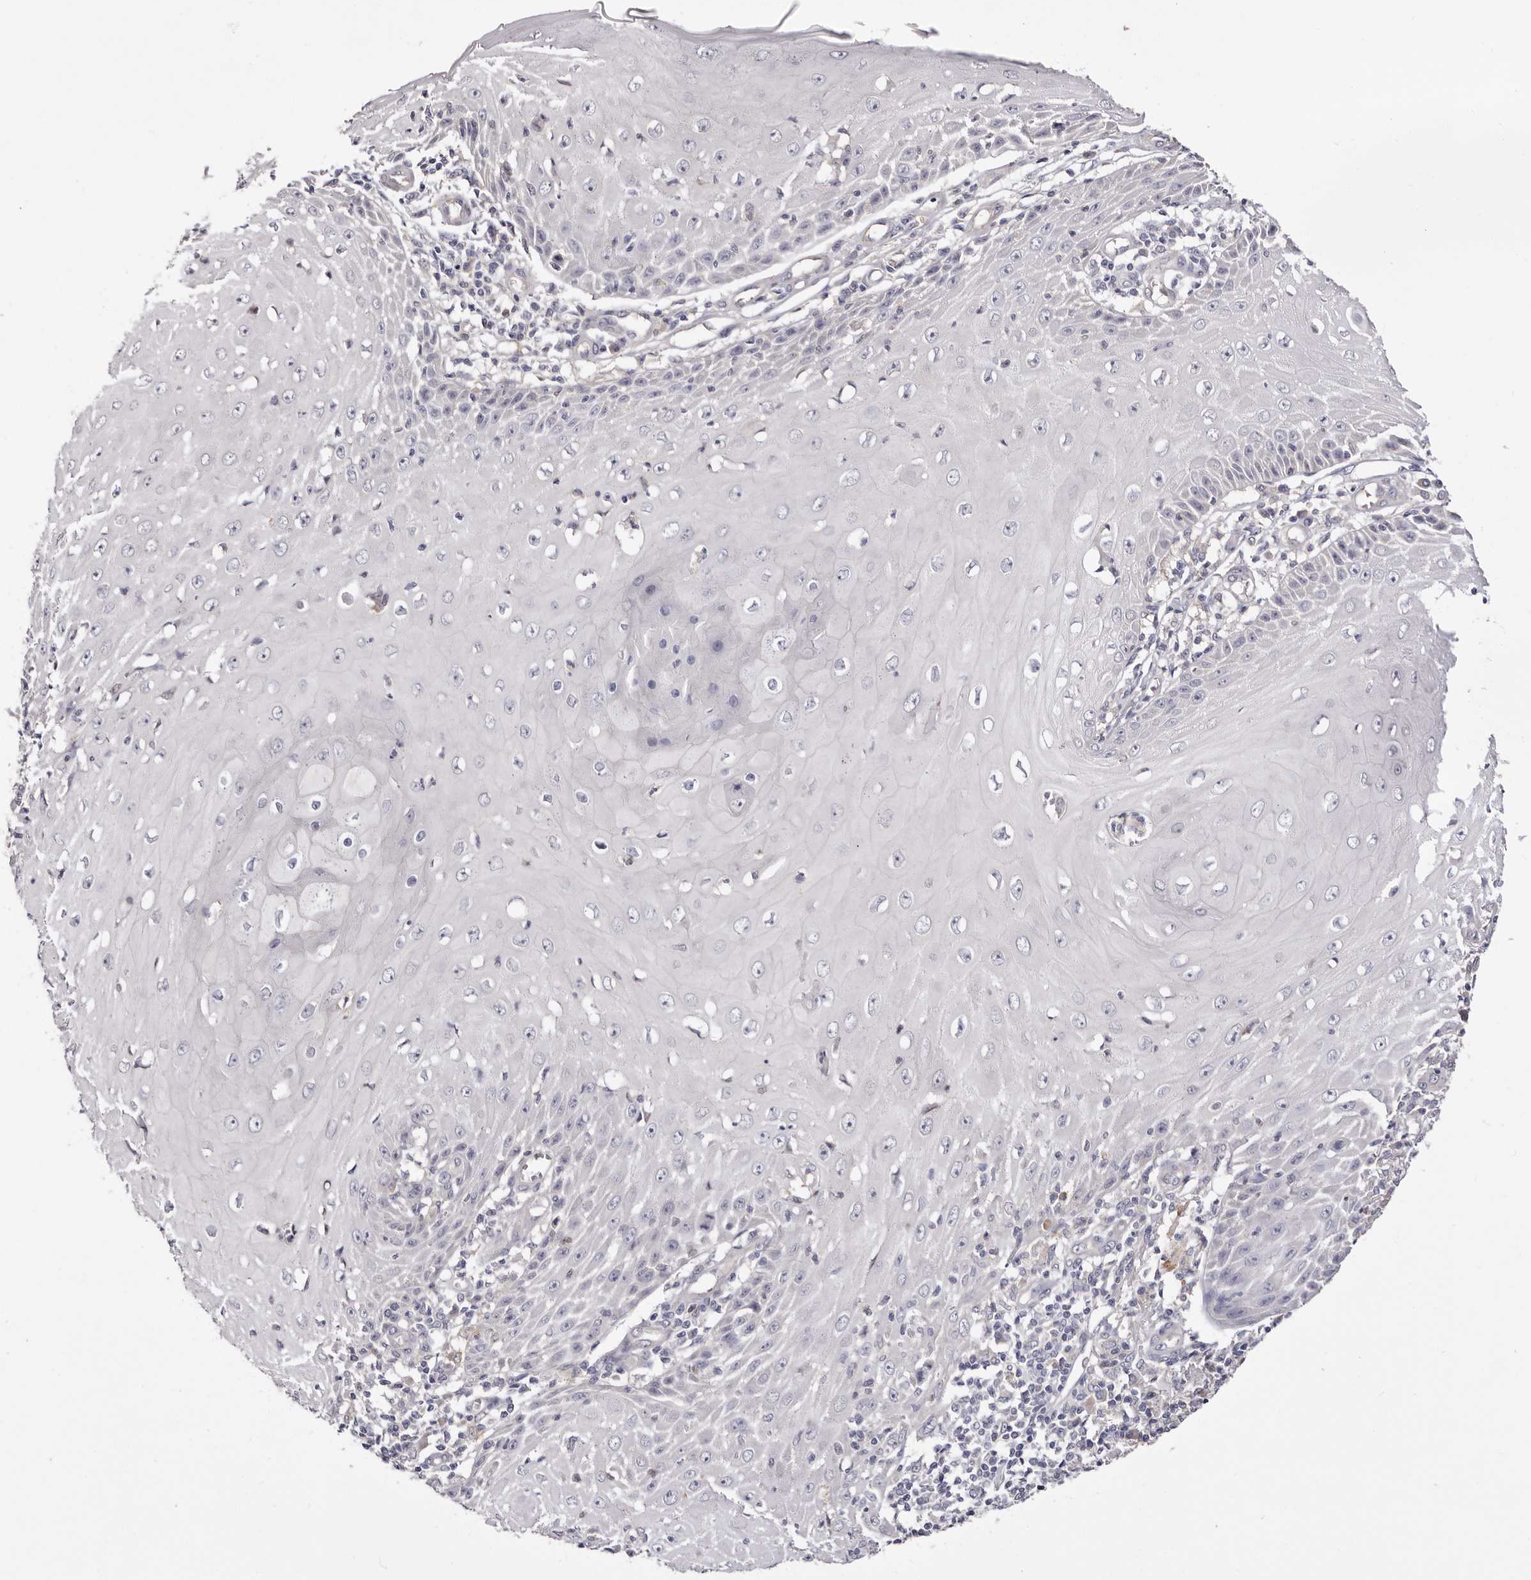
{"staining": {"intensity": "negative", "quantity": "none", "location": "none"}, "tissue": "skin cancer", "cell_type": "Tumor cells", "image_type": "cancer", "snomed": [{"axis": "morphology", "description": "Squamous cell carcinoma, NOS"}, {"axis": "topography", "description": "Skin"}], "caption": "IHC of skin cancer reveals no staining in tumor cells.", "gene": "LMLN", "patient": {"sex": "female", "age": 73}}